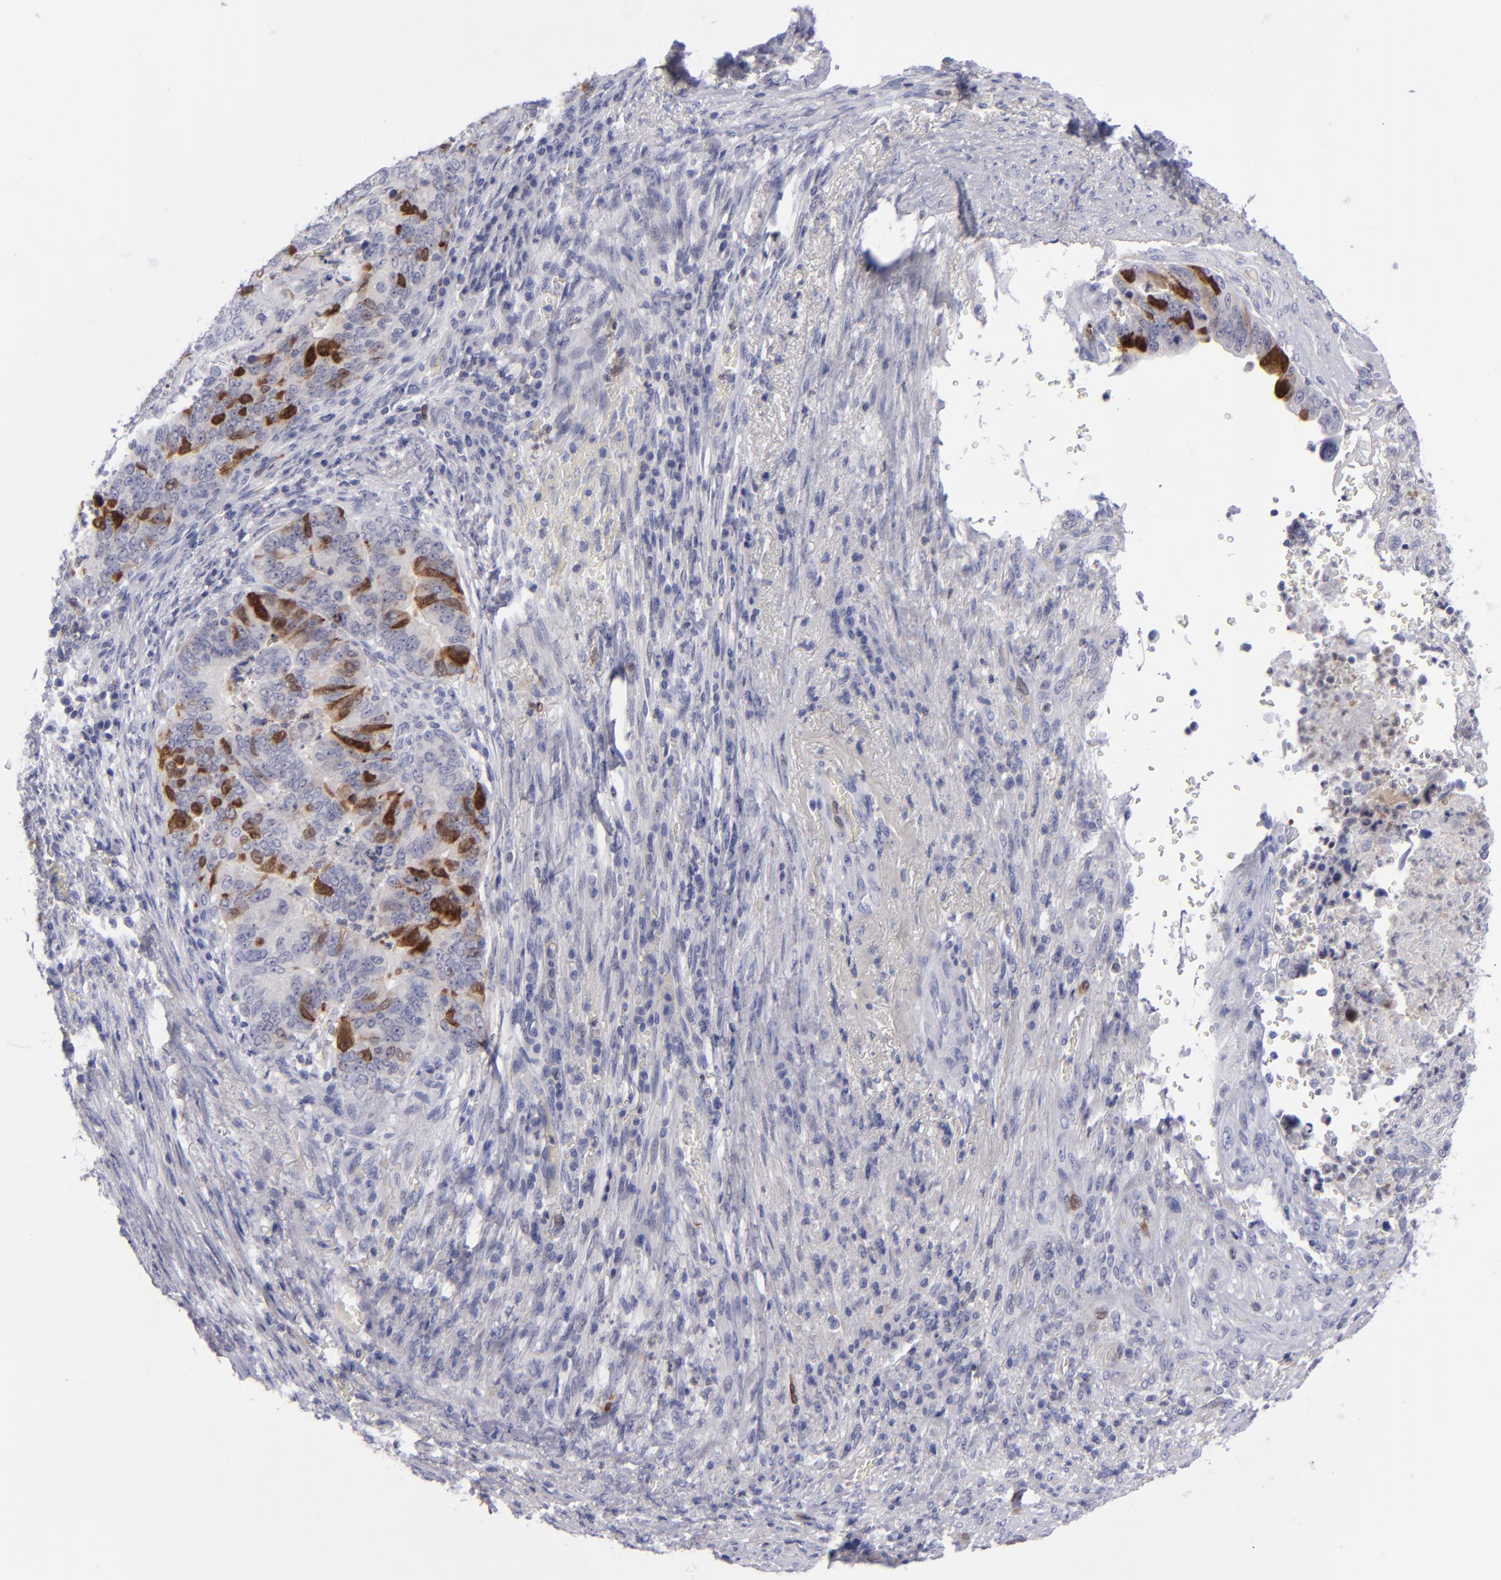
{"staining": {"intensity": "moderate", "quantity": "25%-75%", "location": "cytoplasmic/membranous,nuclear"}, "tissue": "stomach cancer", "cell_type": "Tumor cells", "image_type": "cancer", "snomed": [{"axis": "morphology", "description": "Adenocarcinoma, NOS"}, {"axis": "topography", "description": "Stomach, upper"}], "caption": "Moderate cytoplasmic/membranous and nuclear staining is appreciated in approximately 25%-75% of tumor cells in stomach cancer (adenocarcinoma).", "gene": "AURKA", "patient": {"sex": "female", "age": 50}}